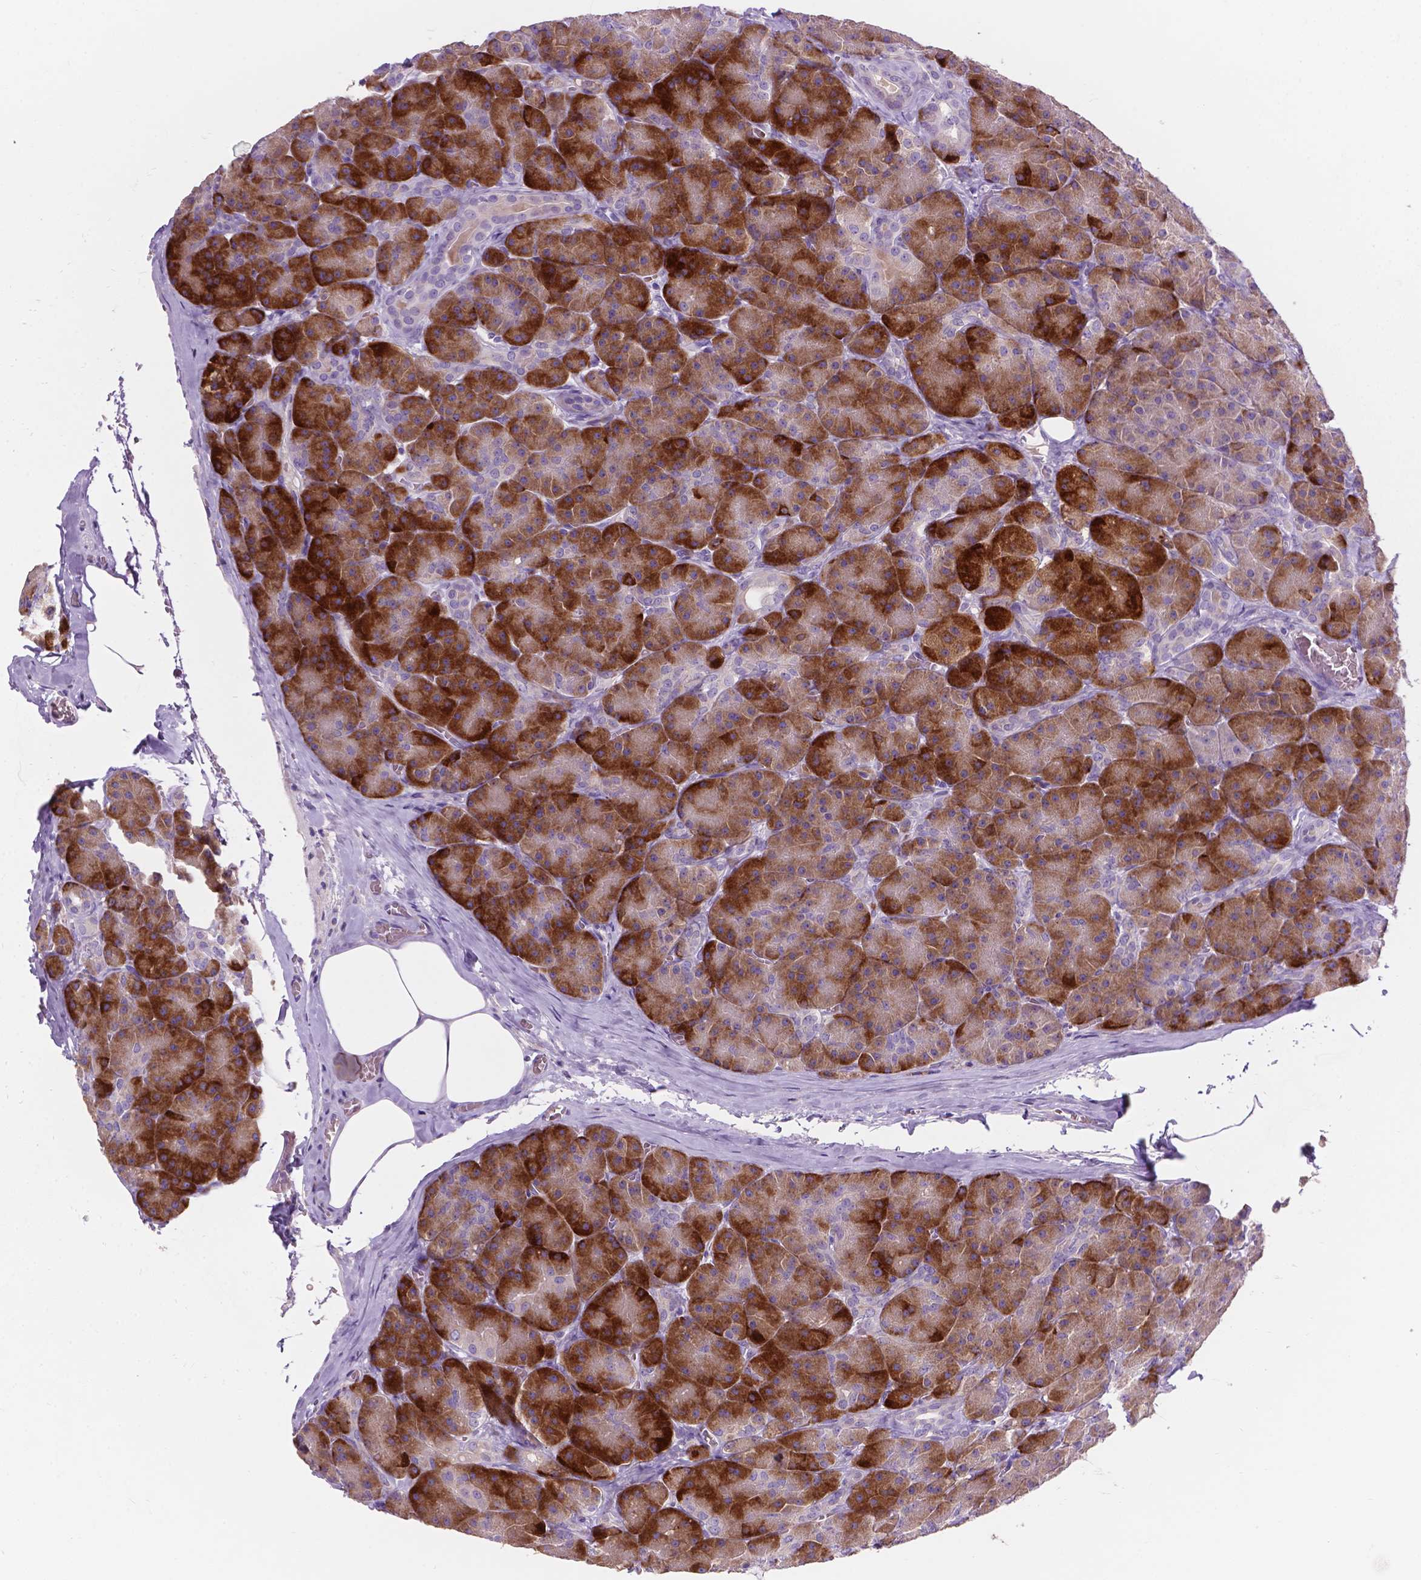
{"staining": {"intensity": "strong", "quantity": ">75%", "location": "cytoplasmic/membranous"}, "tissue": "pancreas", "cell_type": "Exocrine glandular cells", "image_type": "normal", "snomed": [{"axis": "morphology", "description": "Normal tissue, NOS"}, {"axis": "topography", "description": "Pancreas"}], "caption": "An image of pancreas stained for a protein exhibits strong cytoplasmic/membranous brown staining in exocrine glandular cells. The staining was performed using DAB, with brown indicating positive protein expression. Nuclei are stained blue with hematoxylin.", "gene": "NOXO1", "patient": {"sex": "male", "age": 57}}